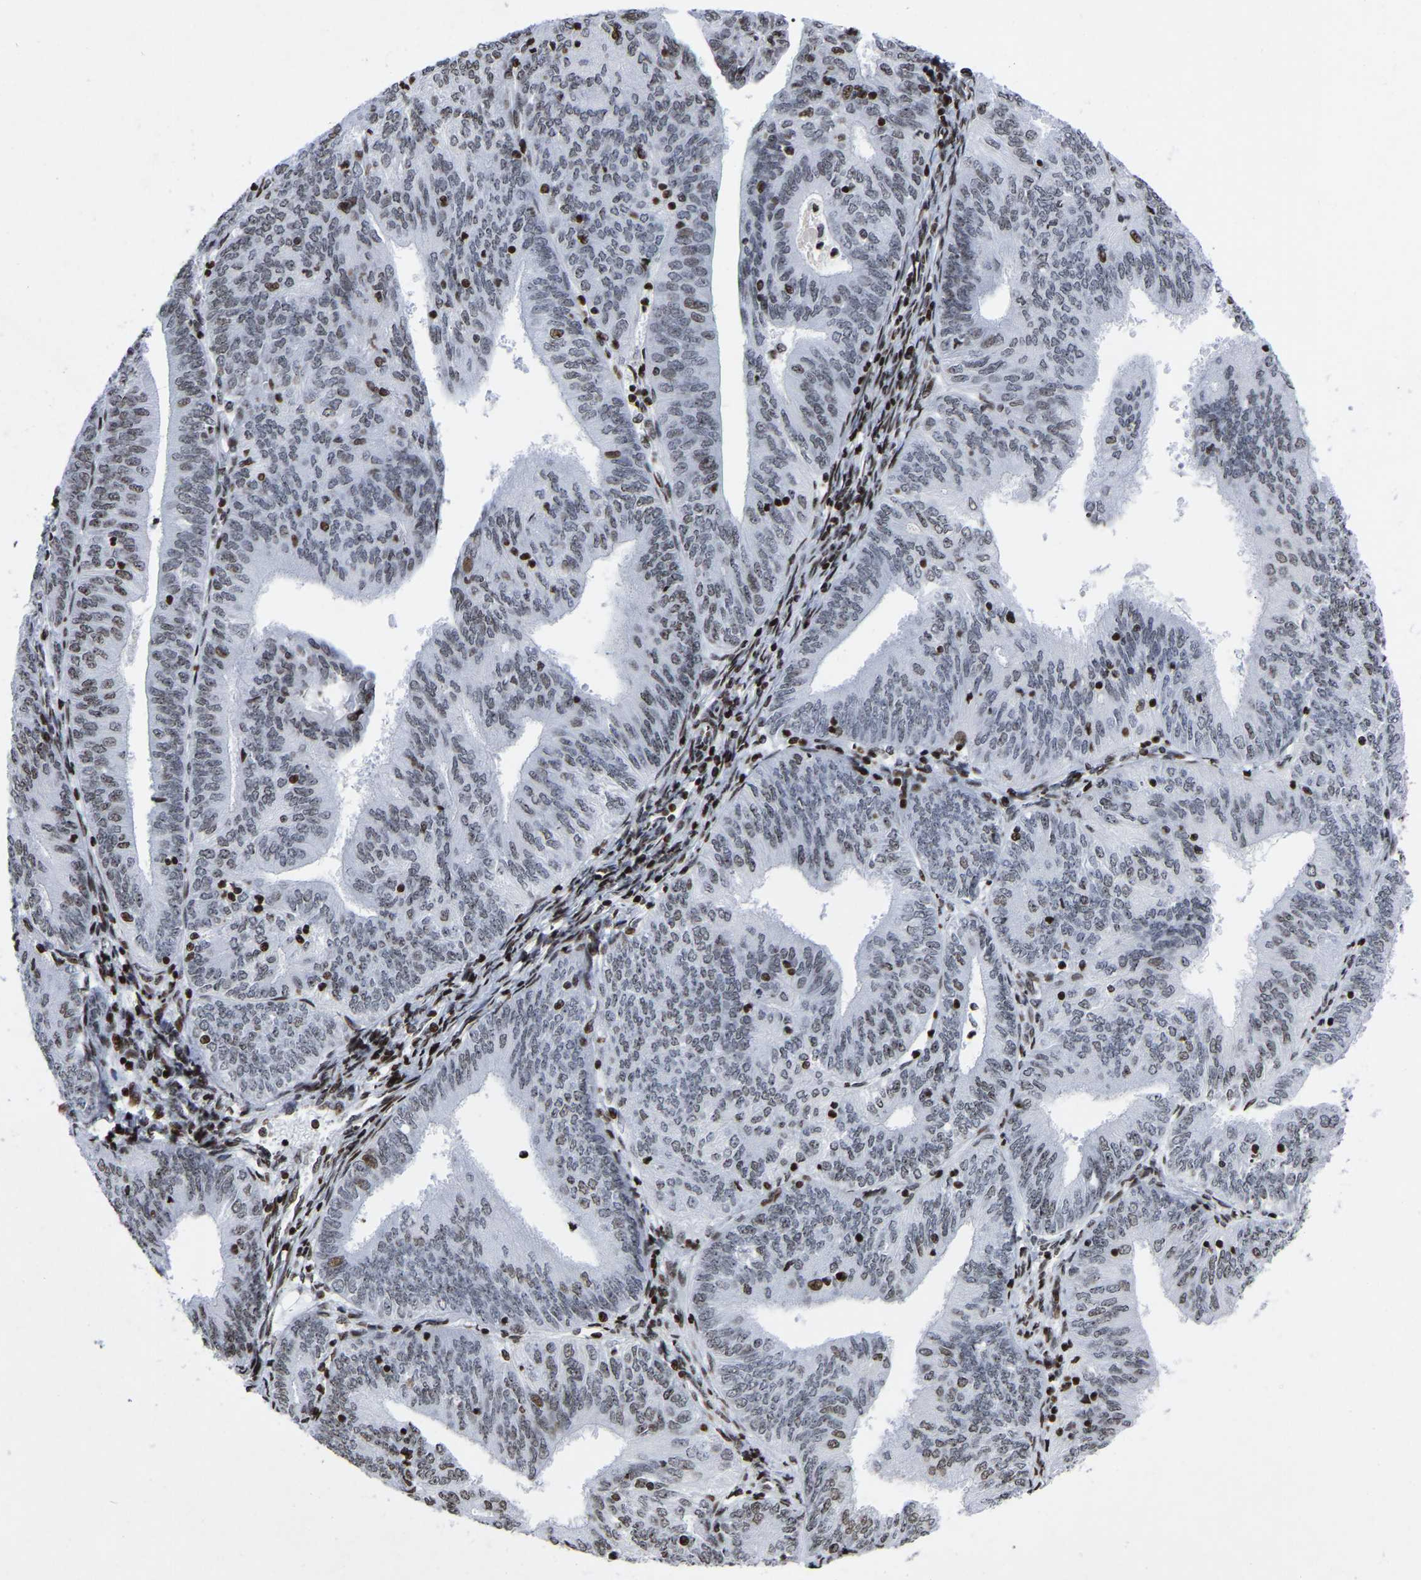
{"staining": {"intensity": "weak", "quantity": "<25%", "location": "nuclear"}, "tissue": "endometrial cancer", "cell_type": "Tumor cells", "image_type": "cancer", "snomed": [{"axis": "morphology", "description": "Adenocarcinoma, NOS"}, {"axis": "topography", "description": "Endometrium"}], "caption": "A photomicrograph of endometrial adenocarcinoma stained for a protein exhibits no brown staining in tumor cells. (DAB immunohistochemistry visualized using brightfield microscopy, high magnification).", "gene": "PRCC", "patient": {"sex": "female", "age": 58}}